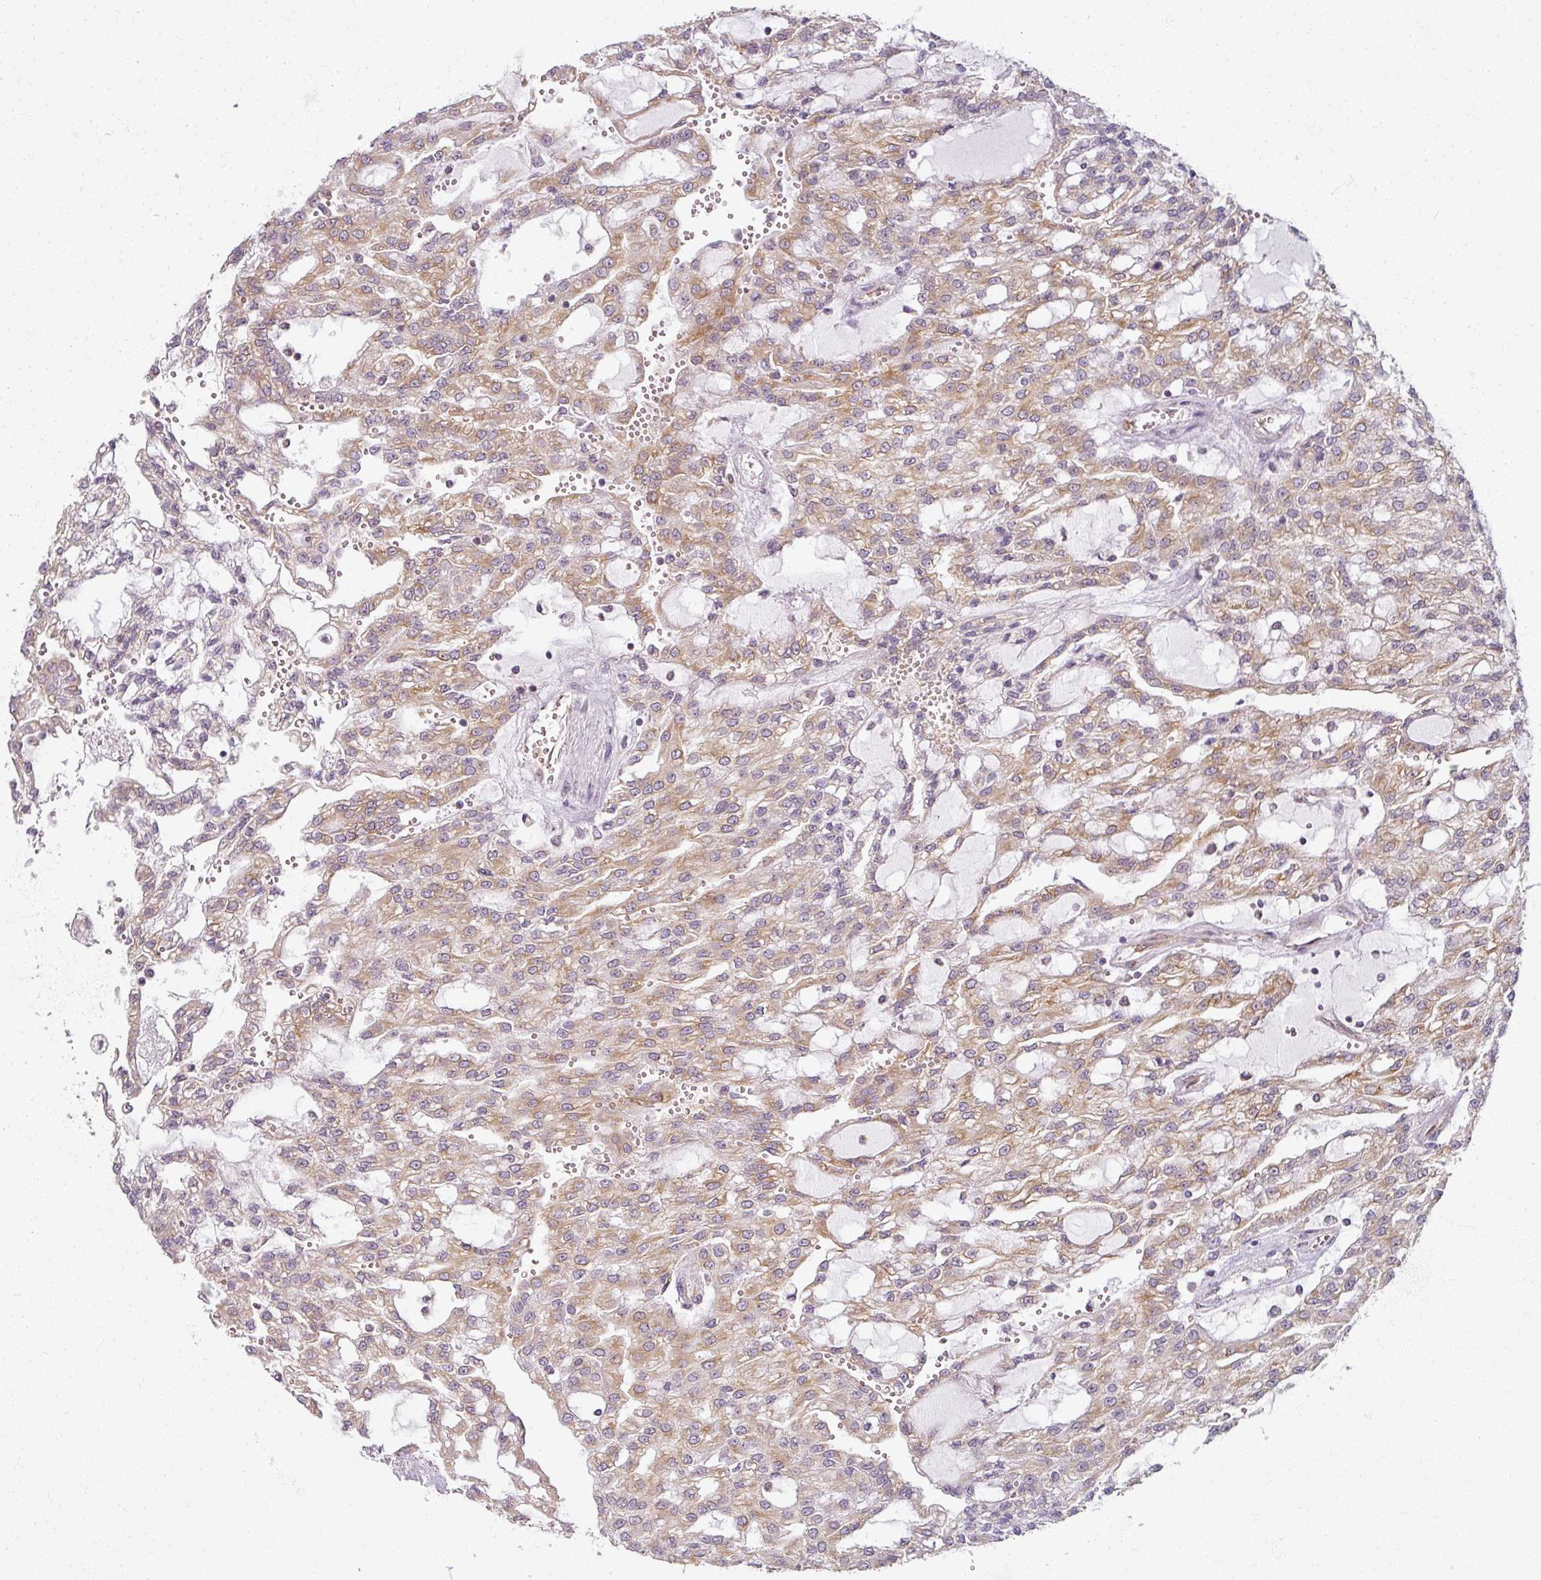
{"staining": {"intensity": "moderate", "quantity": "25%-75%", "location": "cytoplasmic/membranous"}, "tissue": "renal cancer", "cell_type": "Tumor cells", "image_type": "cancer", "snomed": [{"axis": "morphology", "description": "Adenocarcinoma, NOS"}, {"axis": "topography", "description": "Kidney"}], "caption": "Renal cancer (adenocarcinoma) was stained to show a protein in brown. There is medium levels of moderate cytoplasmic/membranous positivity in about 25%-75% of tumor cells. (Stains: DAB (3,3'-diaminobenzidine) in brown, nuclei in blue, Microscopy: brightfield microscopy at high magnification).", "gene": "AGPAT4", "patient": {"sex": "male", "age": 63}}